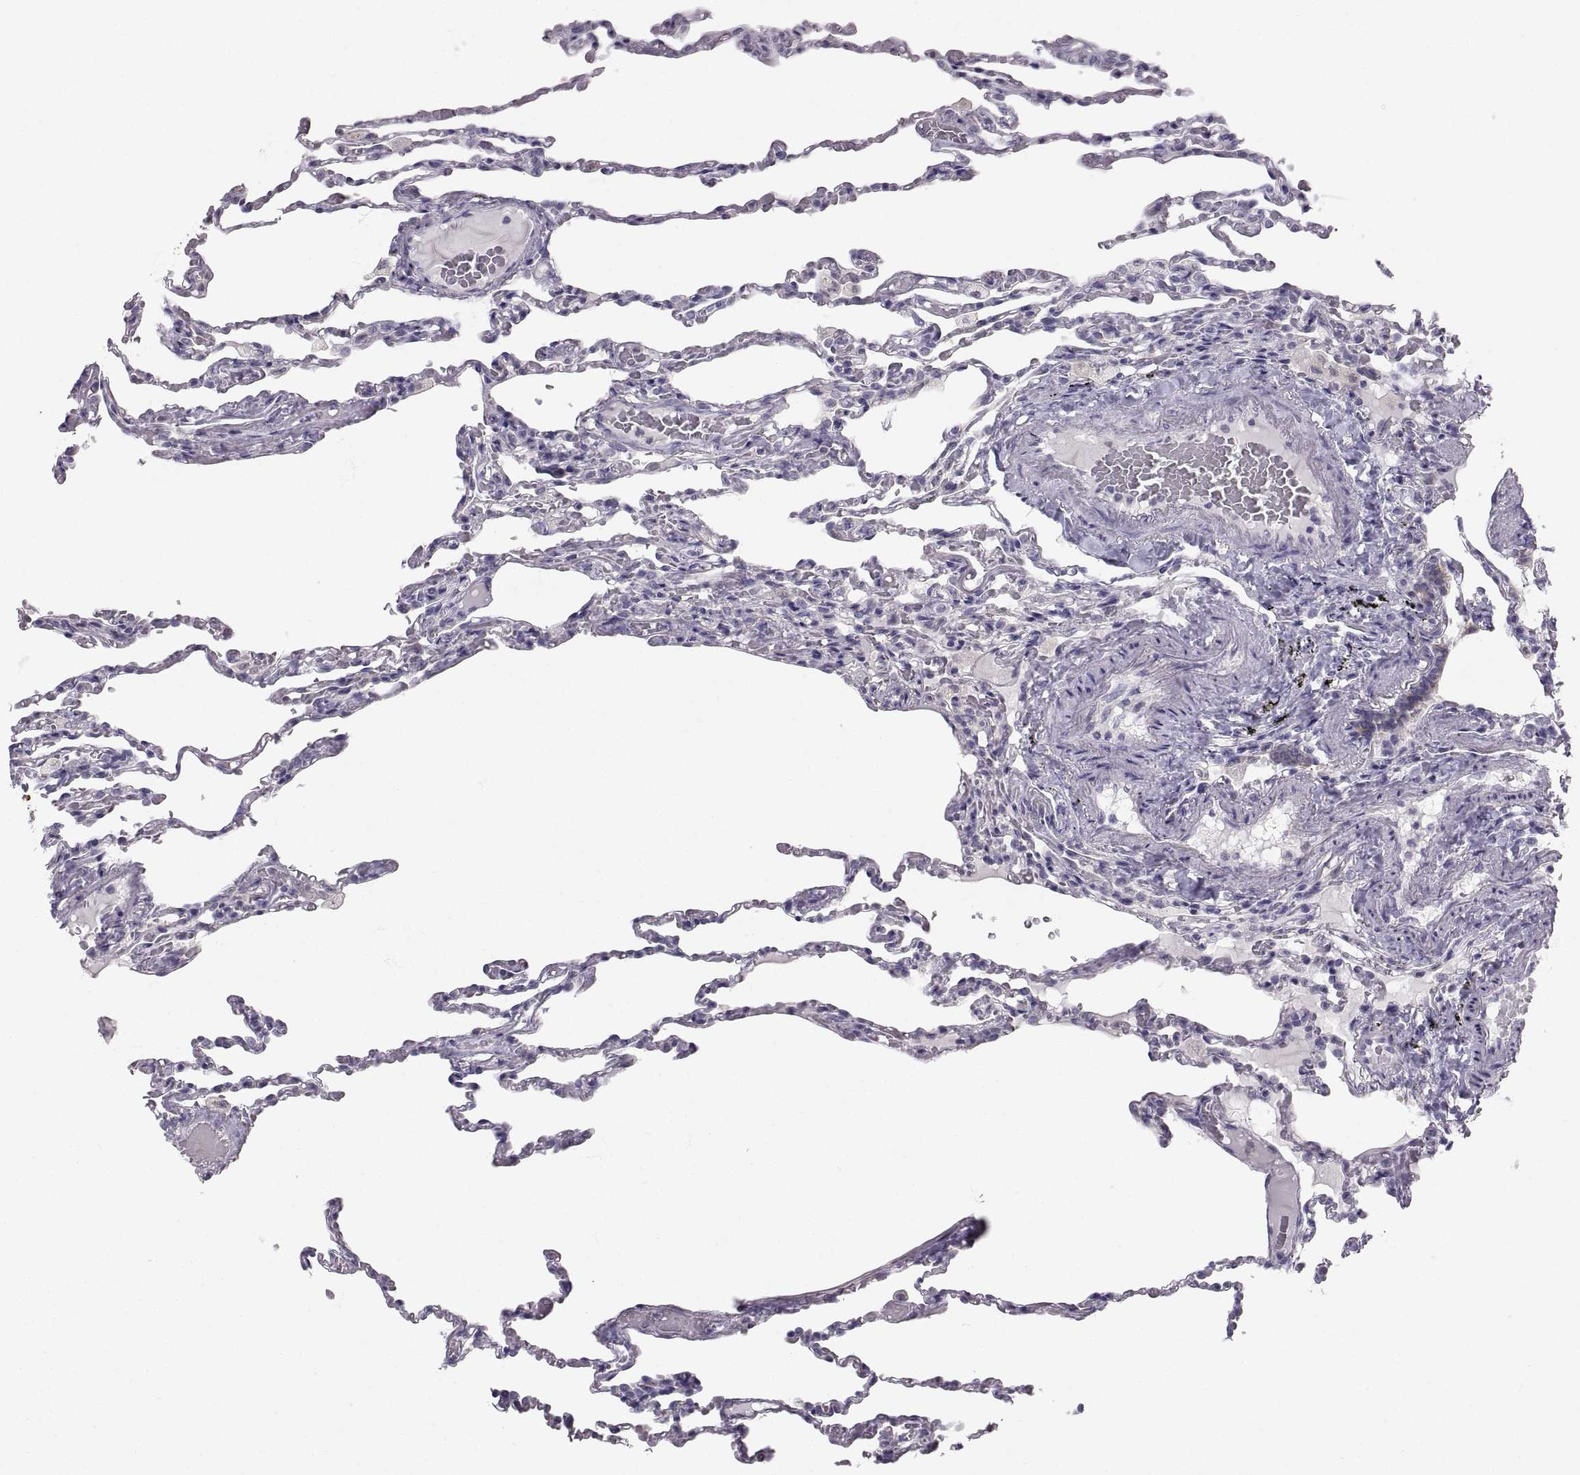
{"staining": {"intensity": "negative", "quantity": "none", "location": "none"}, "tissue": "lung", "cell_type": "Alveolar cells", "image_type": "normal", "snomed": [{"axis": "morphology", "description": "Normal tissue, NOS"}, {"axis": "topography", "description": "Lung"}], "caption": "A high-resolution photomicrograph shows immunohistochemistry (IHC) staining of unremarkable lung, which demonstrates no significant expression in alveolar cells.", "gene": "ZNF185", "patient": {"sex": "female", "age": 43}}